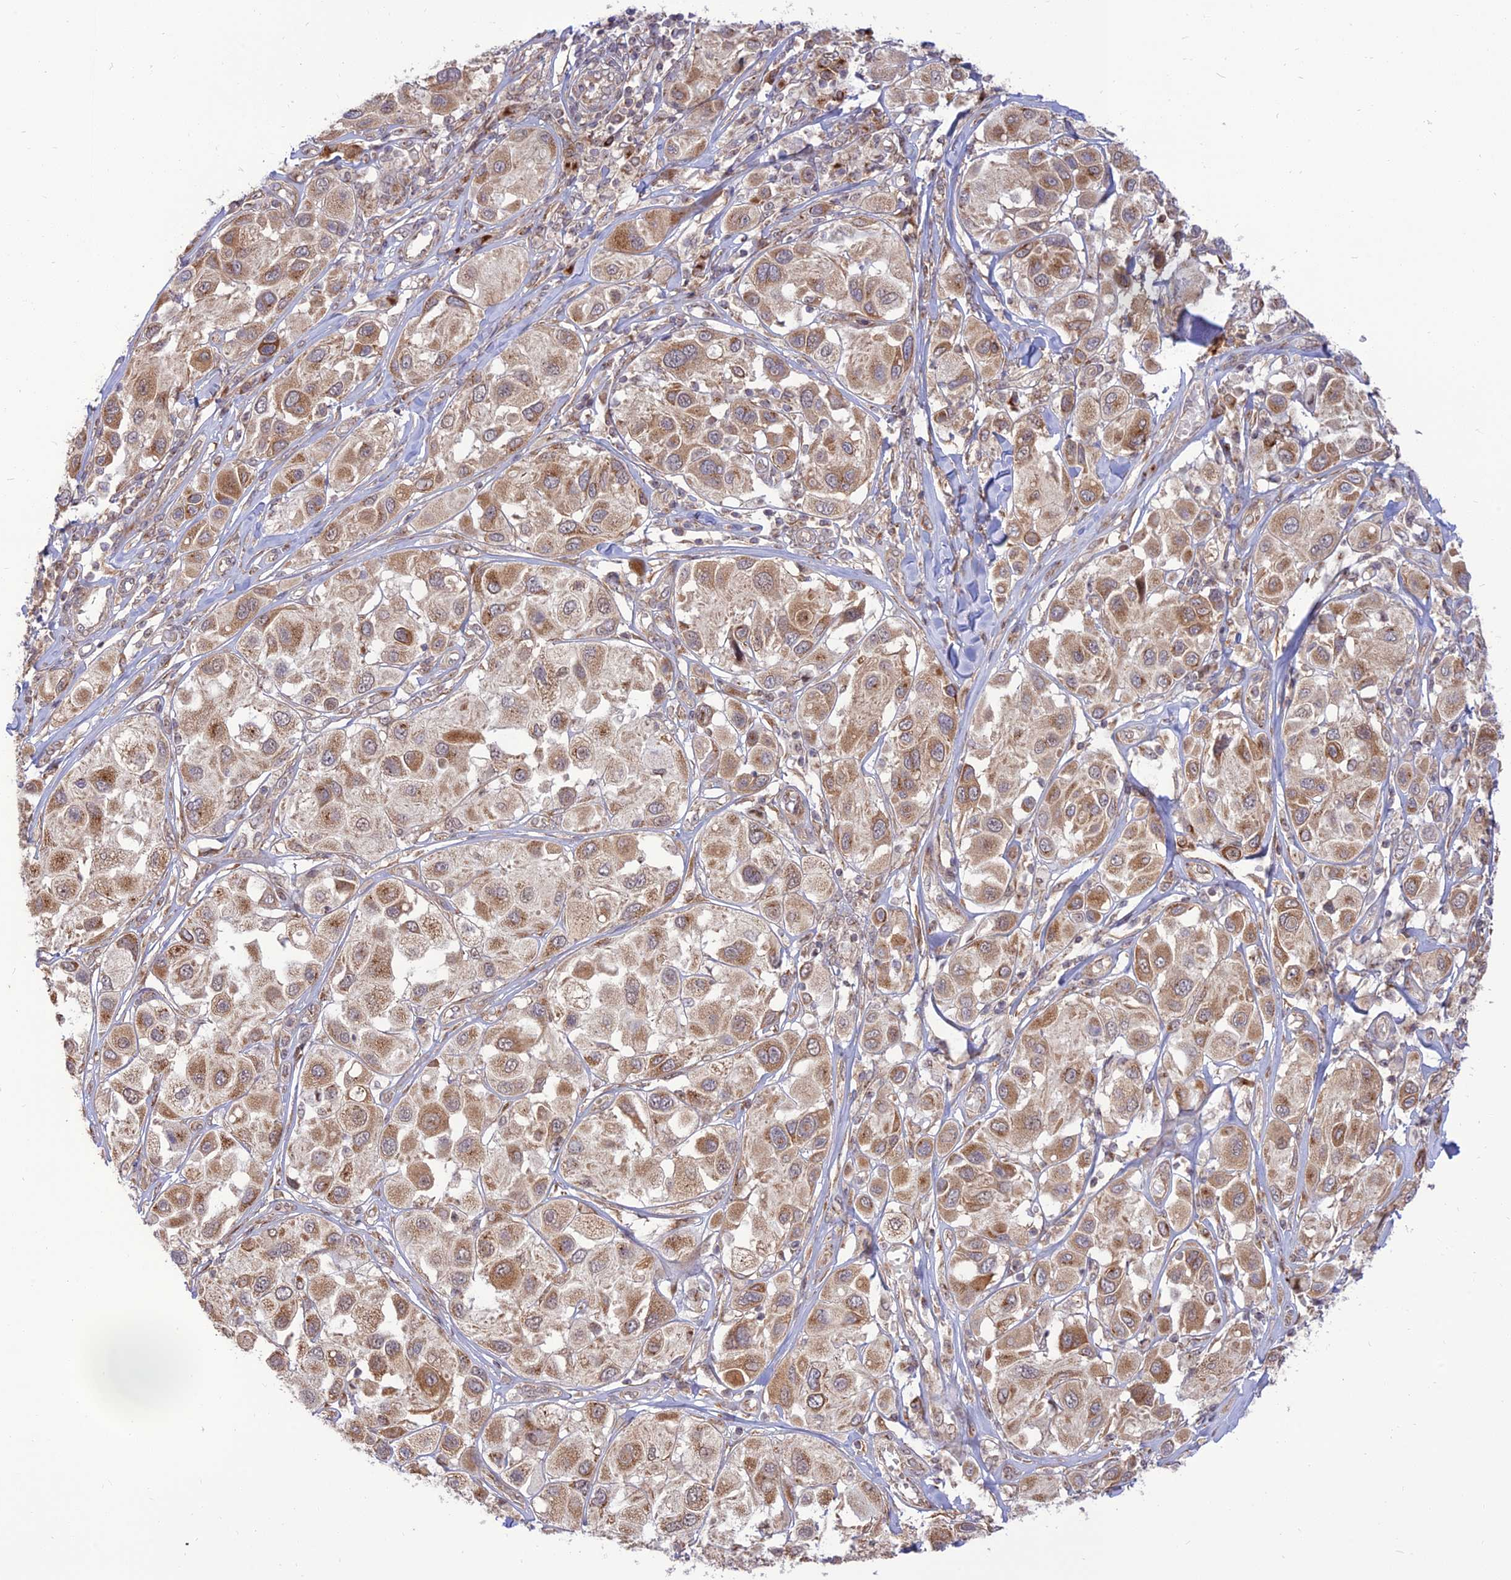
{"staining": {"intensity": "moderate", "quantity": ">75%", "location": "cytoplasmic/membranous"}, "tissue": "melanoma", "cell_type": "Tumor cells", "image_type": "cancer", "snomed": [{"axis": "morphology", "description": "Malignant melanoma, Metastatic site"}, {"axis": "topography", "description": "Skin"}], "caption": "Malignant melanoma (metastatic site) stained with a protein marker shows moderate staining in tumor cells.", "gene": "GOLGA3", "patient": {"sex": "male", "age": 41}}